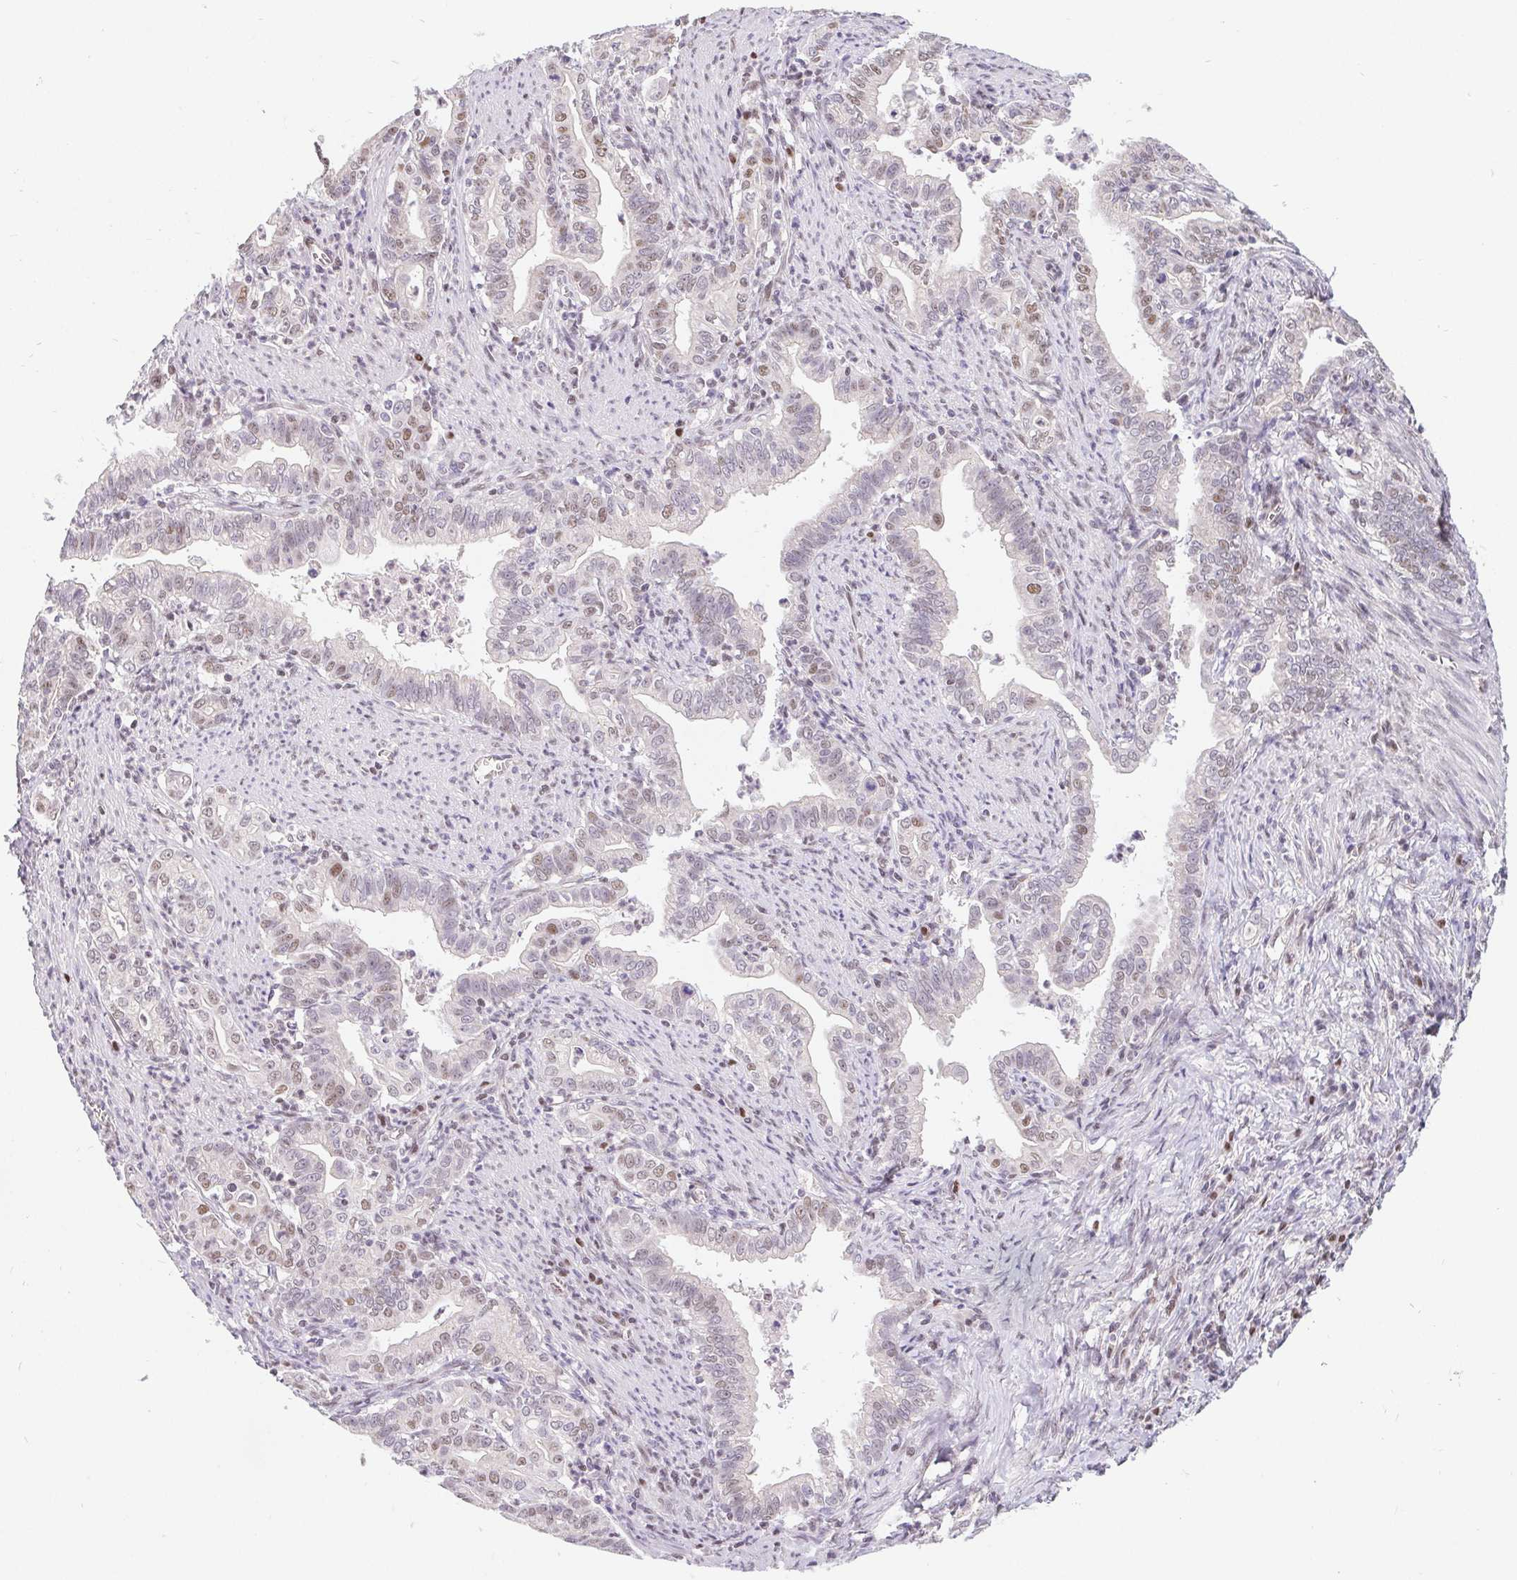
{"staining": {"intensity": "weak", "quantity": "<25%", "location": "nuclear"}, "tissue": "stomach cancer", "cell_type": "Tumor cells", "image_type": "cancer", "snomed": [{"axis": "morphology", "description": "Adenocarcinoma, NOS"}, {"axis": "topography", "description": "Stomach, upper"}], "caption": "Histopathology image shows no significant protein positivity in tumor cells of stomach cancer (adenocarcinoma).", "gene": "POU2F1", "patient": {"sex": "female", "age": 79}}